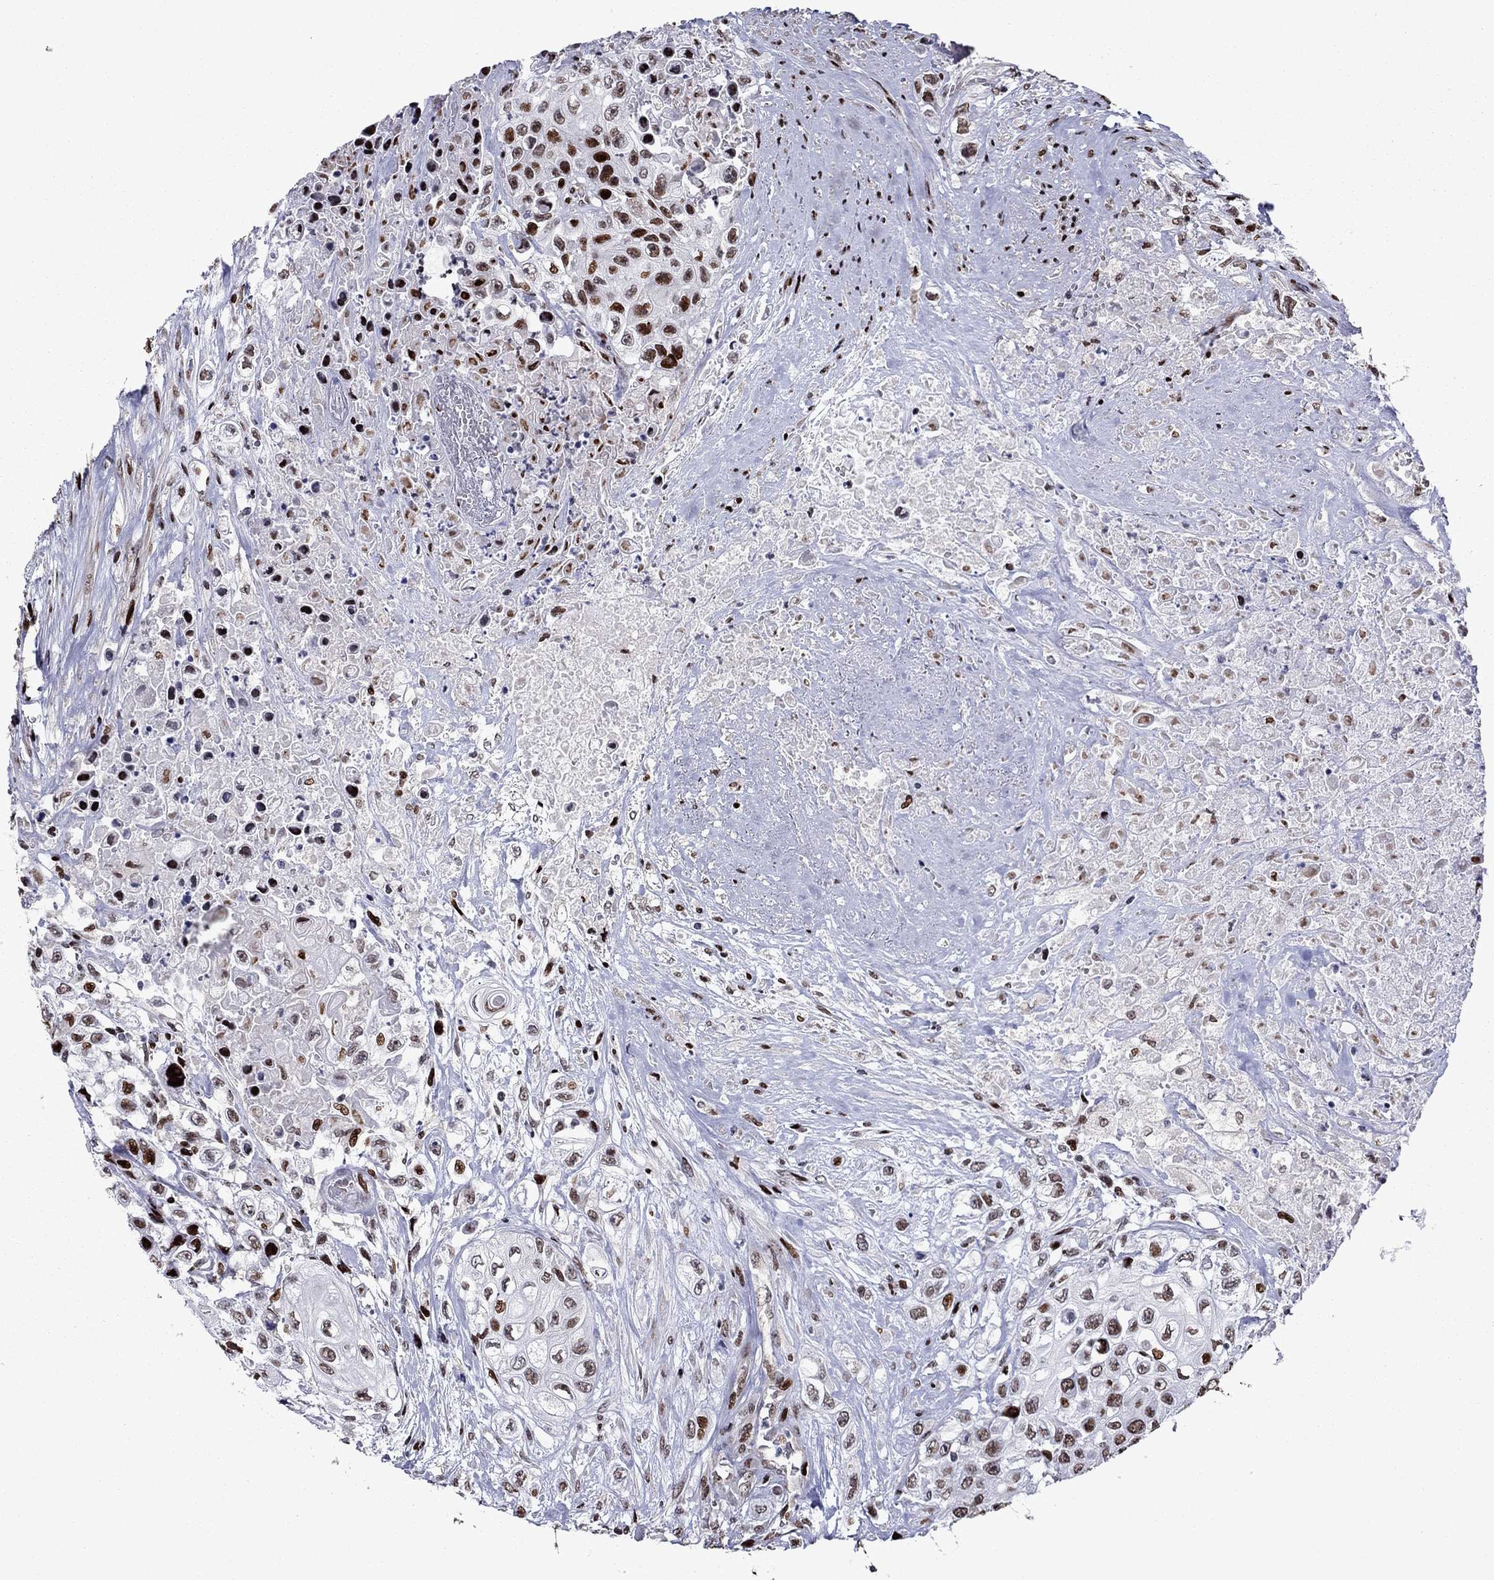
{"staining": {"intensity": "strong", "quantity": "25%-75%", "location": "nuclear"}, "tissue": "urothelial cancer", "cell_type": "Tumor cells", "image_type": "cancer", "snomed": [{"axis": "morphology", "description": "Urothelial carcinoma, High grade"}, {"axis": "topography", "description": "Urinary bladder"}], "caption": "Strong nuclear staining for a protein is seen in about 25%-75% of tumor cells of high-grade urothelial carcinoma using immunohistochemistry (IHC).", "gene": "LIMK1", "patient": {"sex": "female", "age": 56}}